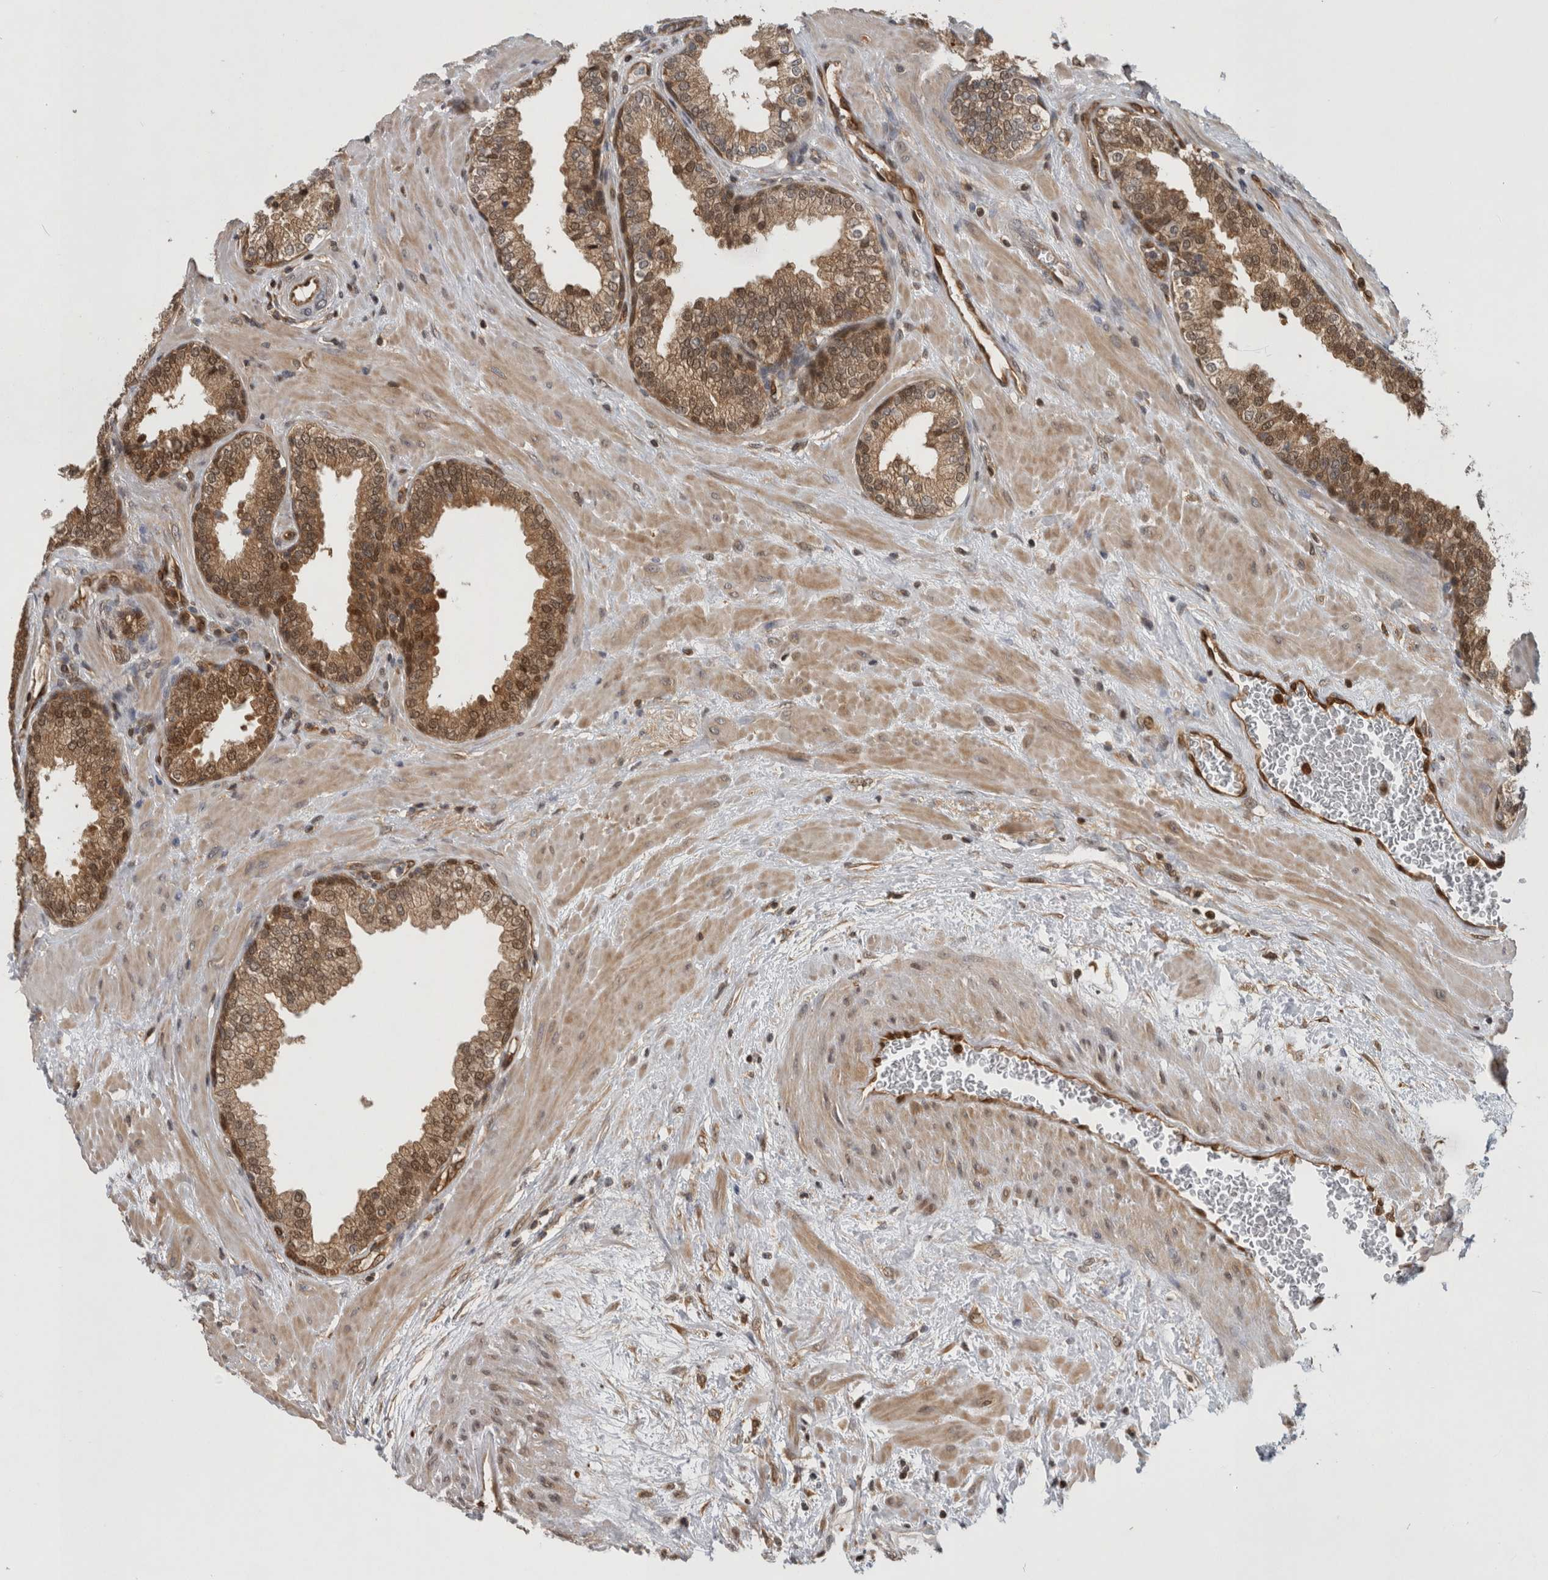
{"staining": {"intensity": "moderate", "quantity": "25%-75%", "location": "cytoplasmic/membranous,nuclear"}, "tissue": "prostate", "cell_type": "Glandular cells", "image_type": "normal", "snomed": [{"axis": "morphology", "description": "Normal tissue, NOS"}, {"axis": "topography", "description": "Prostate"}], "caption": "Immunohistochemical staining of unremarkable prostate exhibits medium levels of moderate cytoplasmic/membranous,nuclear expression in approximately 25%-75% of glandular cells.", "gene": "ASTN2", "patient": {"sex": "male", "age": 51}}